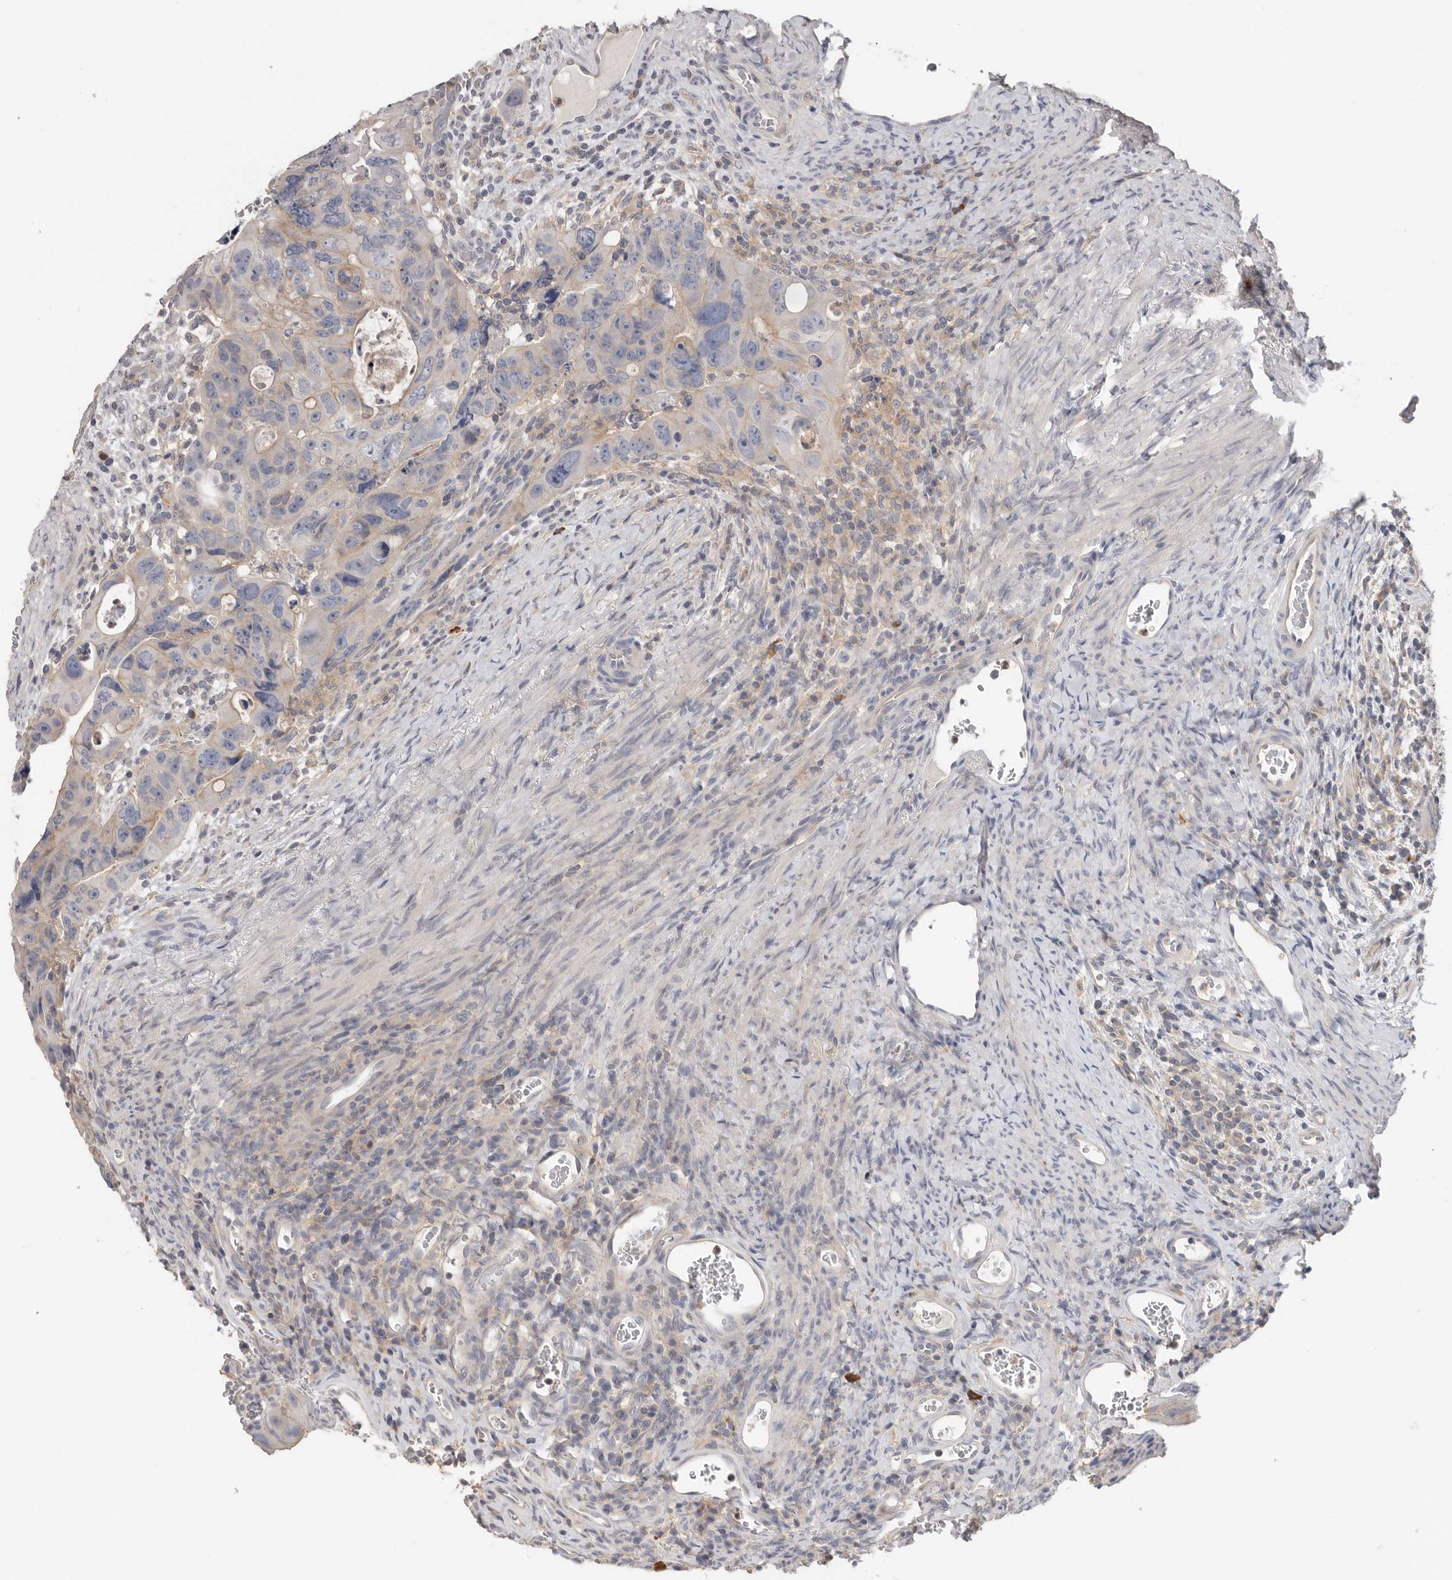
{"staining": {"intensity": "weak", "quantity": "<25%", "location": "cytoplasmic/membranous"}, "tissue": "colorectal cancer", "cell_type": "Tumor cells", "image_type": "cancer", "snomed": [{"axis": "morphology", "description": "Adenocarcinoma, NOS"}, {"axis": "topography", "description": "Rectum"}], "caption": "An immunohistochemistry photomicrograph of adenocarcinoma (colorectal) is shown. There is no staining in tumor cells of adenocarcinoma (colorectal). The staining was performed using DAB (3,3'-diaminobenzidine) to visualize the protein expression in brown, while the nuclei were stained in blue with hematoxylin (Magnification: 20x).", "gene": "WDTC1", "patient": {"sex": "male", "age": 59}}